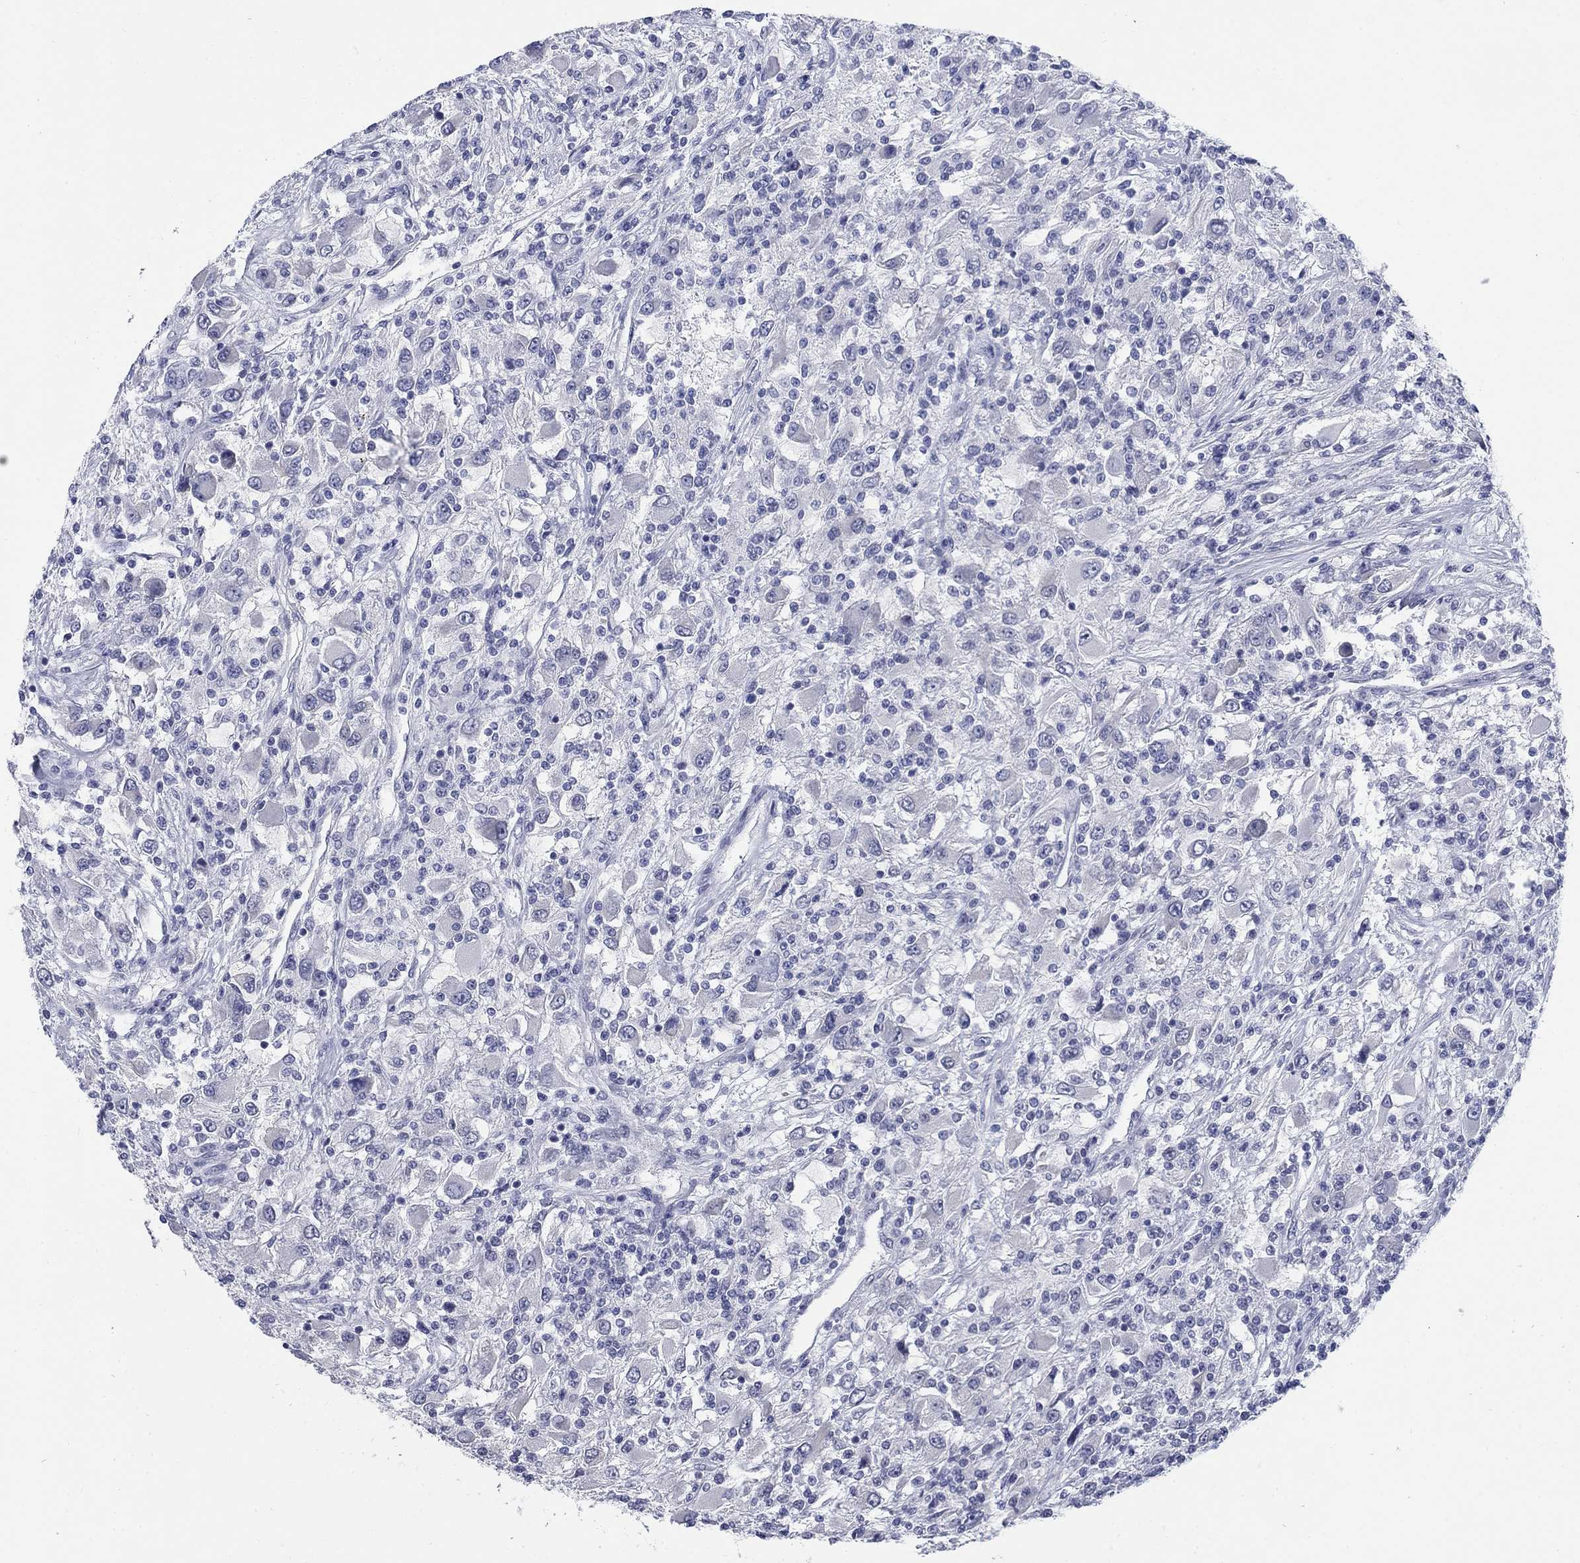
{"staining": {"intensity": "negative", "quantity": "none", "location": "none"}, "tissue": "renal cancer", "cell_type": "Tumor cells", "image_type": "cancer", "snomed": [{"axis": "morphology", "description": "Adenocarcinoma, NOS"}, {"axis": "topography", "description": "Kidney"}], "caption": "Tumor cells are negative for protein expression in human renal cancer (adenocarcinoma).", "gene": "ECEL1", "patient": {"sex": "female", "age": 67}}